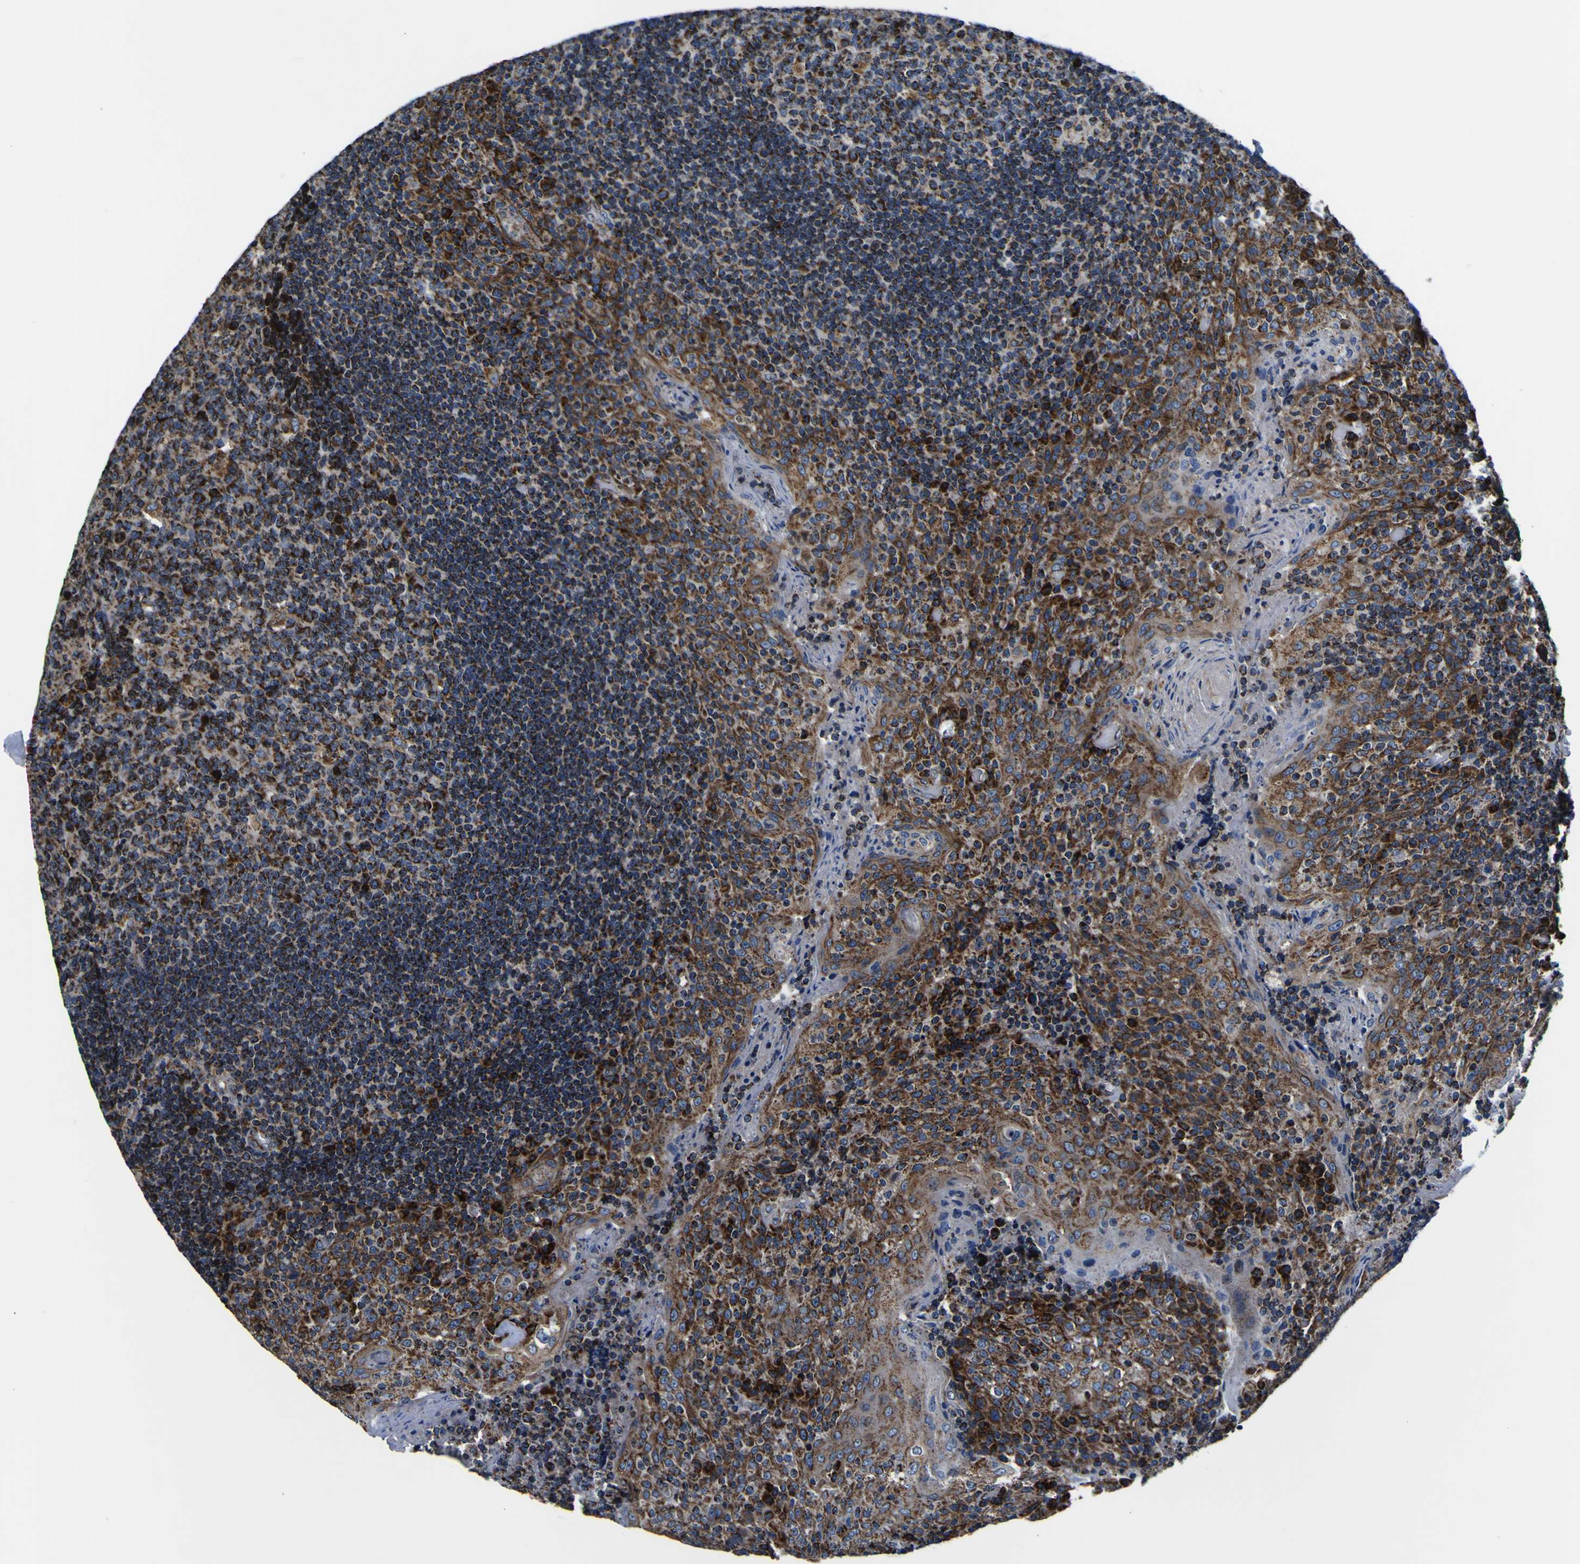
{"staining": {"intensity": "strong", "quantity": "25%-75%", "location": "cytoplasmic/membranous"}, "tissue": "tonsil", "cell_type": "Germinal center cells", "image_type": "normal", "snomed": [{"axis": "morphology", "description": "Normal tissue, NOS"}, {"axis": "topography", "description": "Tonsil"}], "caption": "Tonsil stained for a protein (brown) demonstrates strong cytoplasmic/membranous positive expression in about 25%-75% of germinal center cells.", "gene": "PTRH2", "patient": {"sex": "male", "age": 17}}